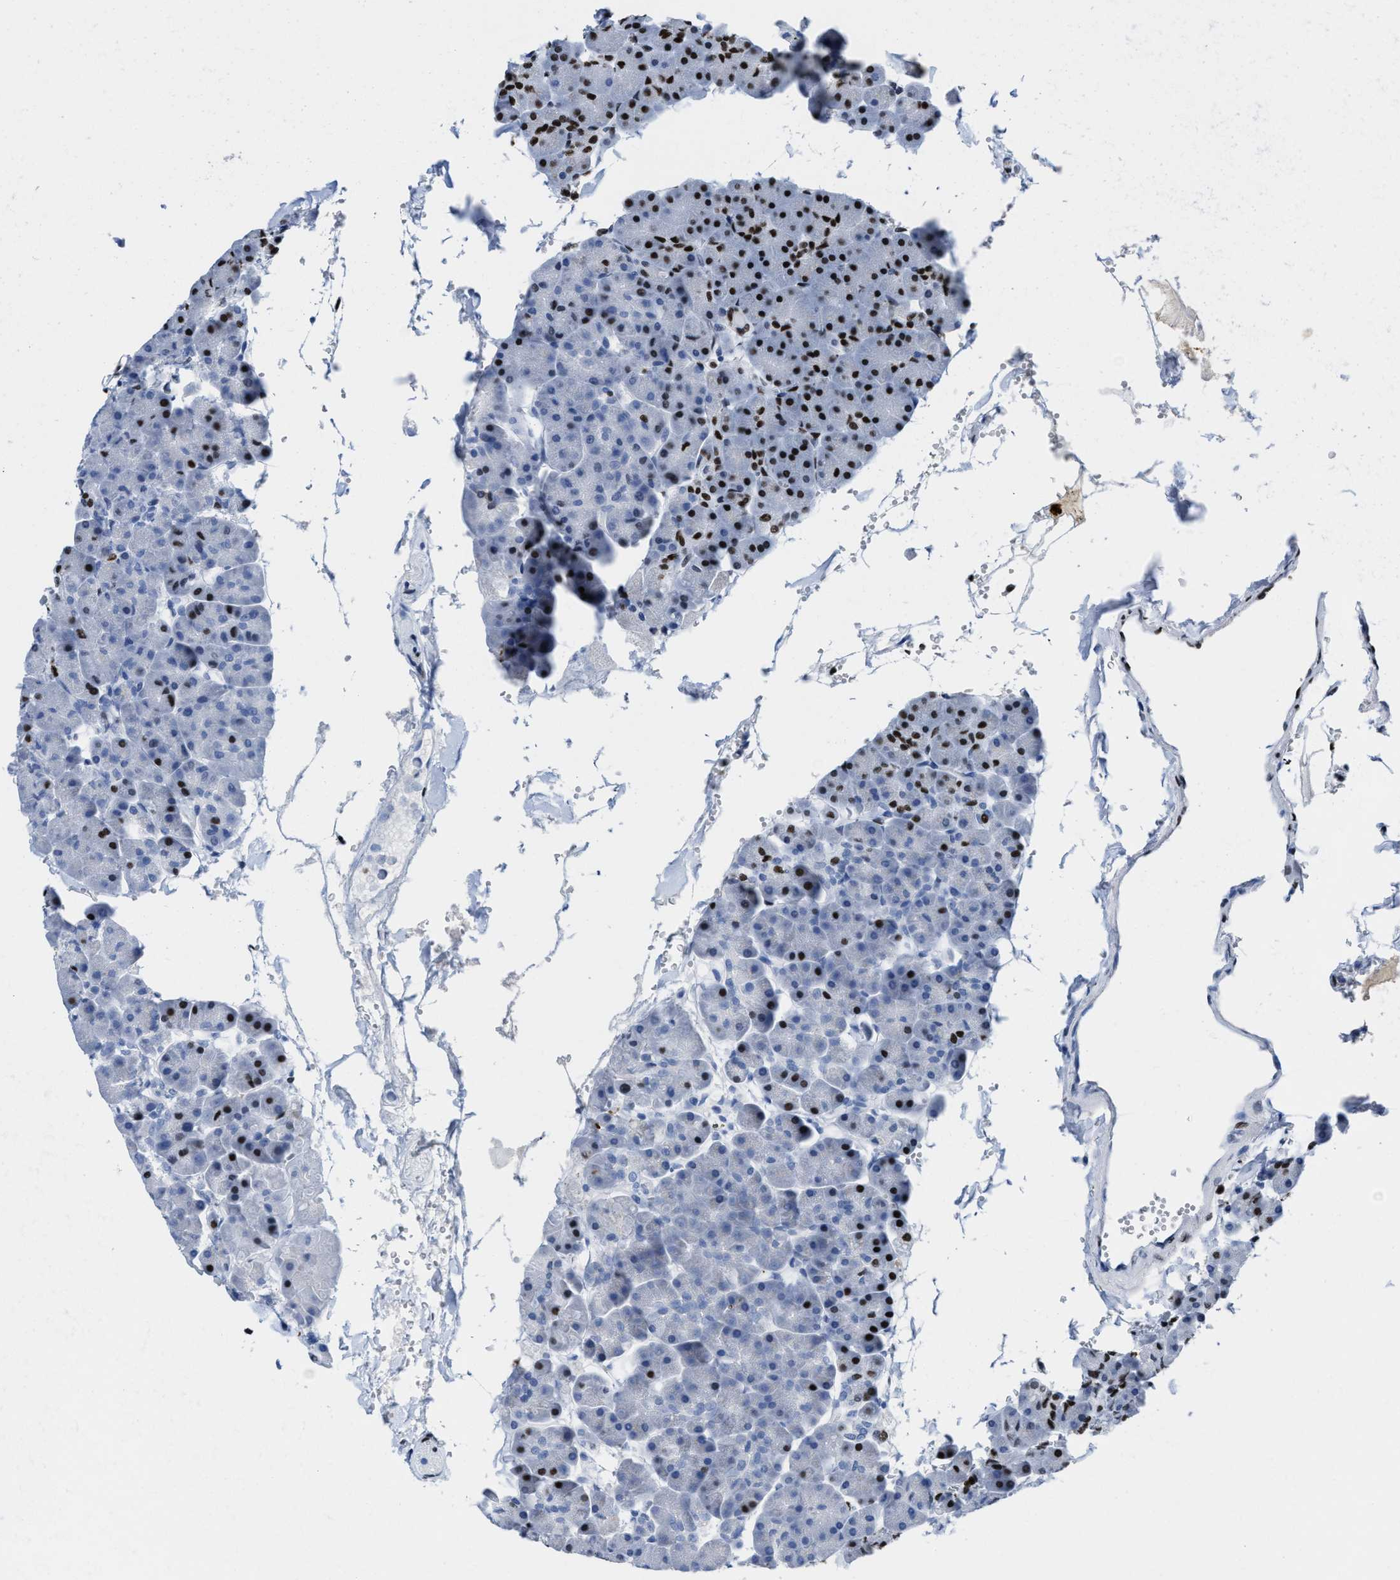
{"staining": {"intensity": "strong", "quantity": ">75%", "location": "nuclear"}, "tissue": "pancreas", "cell_type": "Exocrine glandular cells", "image_type": "normal", "snomed": [{"axis": "morphology", "description": "Normal tissue, NOS"}, {"axis": "topography", "description": "Pancreas"}], "caption": "Protein analysis of benign pancreas shows strong nuclear positivity in approximately >75% of exocrine glandular cells. The staining was performed using DAB (3,3'-diaminobenzidine), with brown indicating positive protein expression. Nuclei are stained blue with hematoxylin.", "gene": "SMARCC2", "patient": {"sex": "male", "age": 35}}